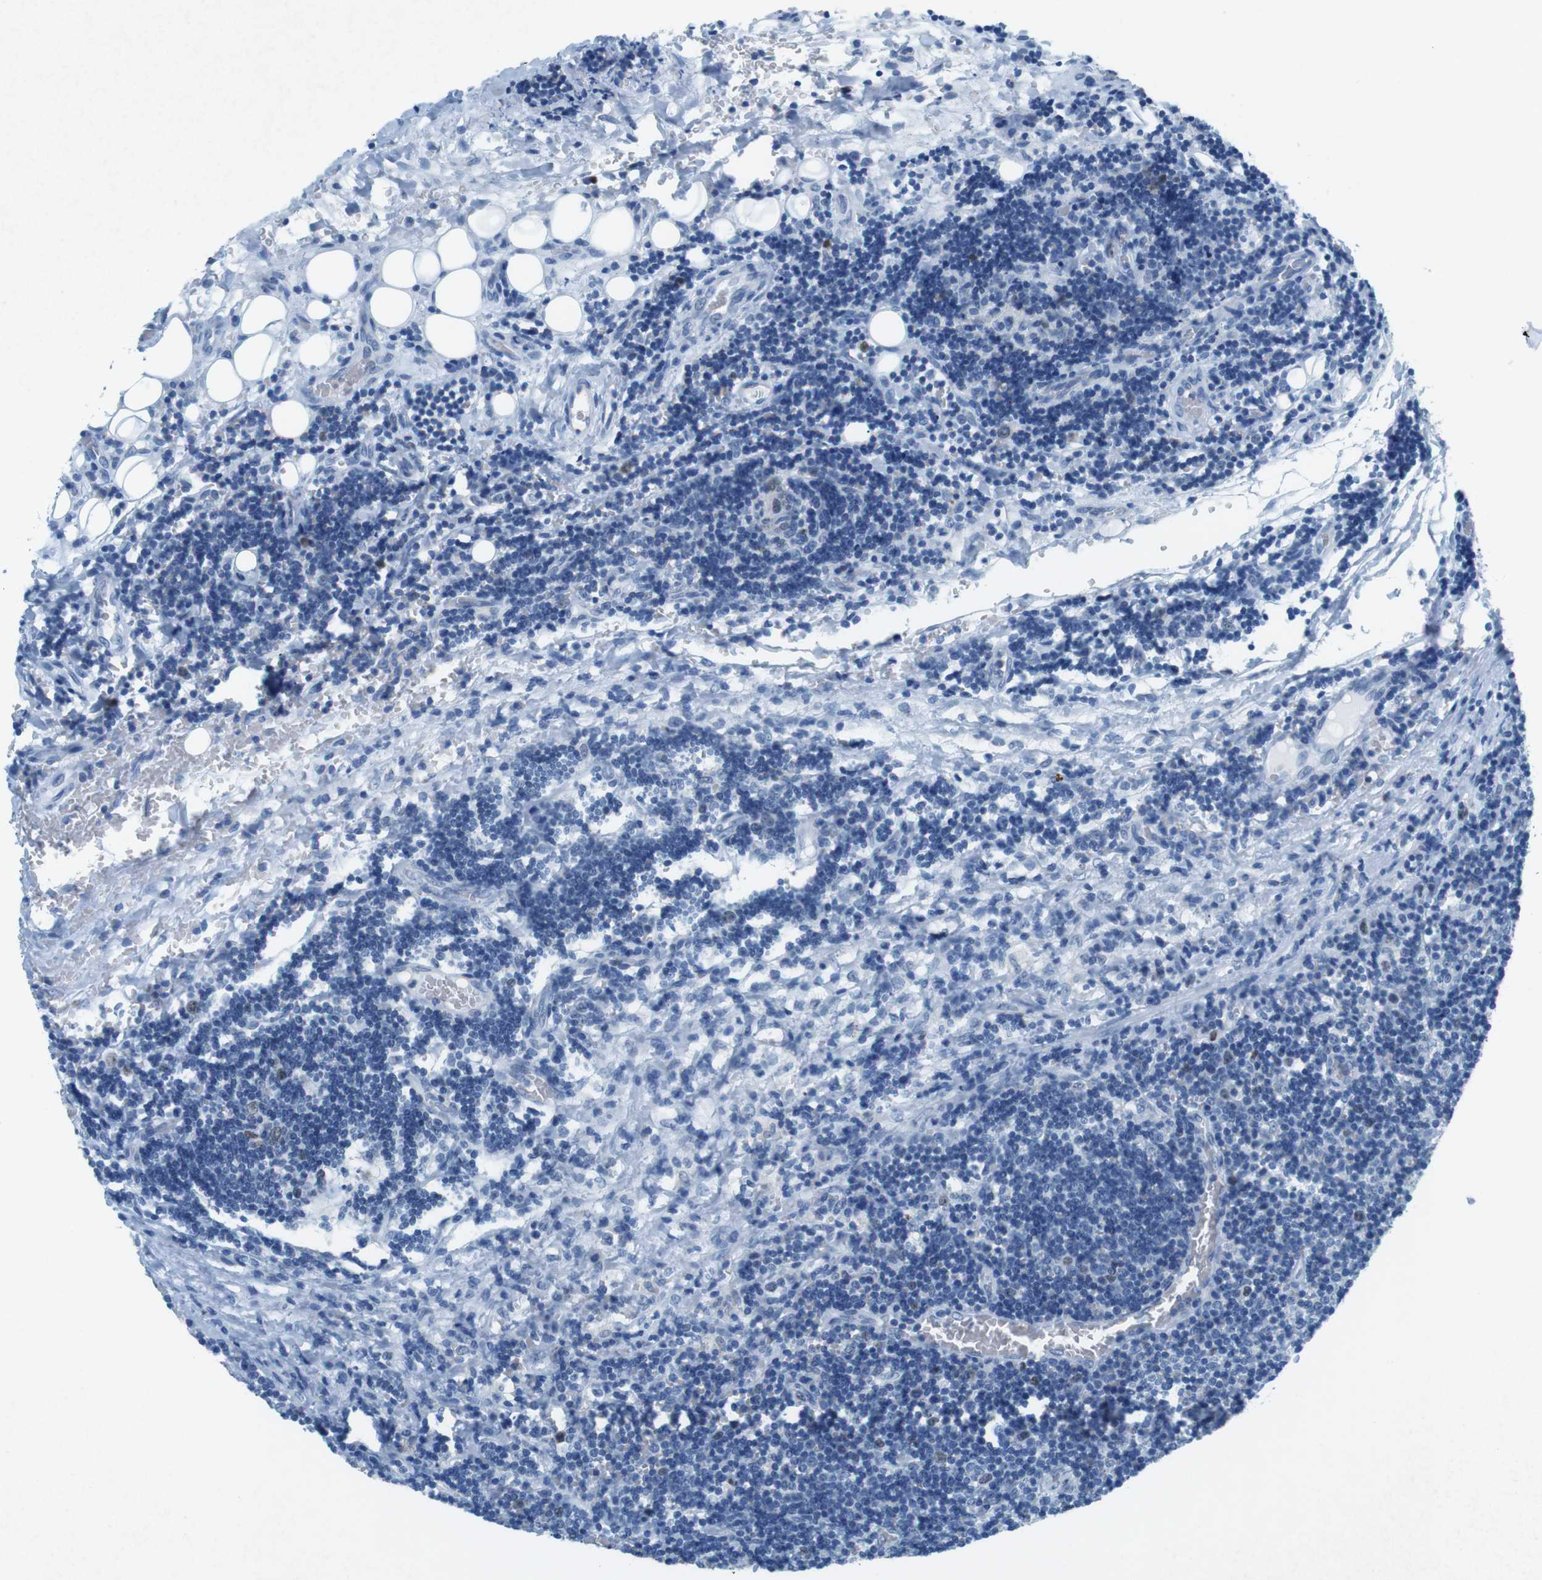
{"staining": {"intensity": "weak", "quantity": "<25%", "location": "nuclear"}, "tissue": "lymph node", "cell_type": "Germinal center cells", "image_type": "normal", "snomed": [{"axis": "morphology", "description": "Normal tissue, NOS"}, {"axis": "topography", "description": "Lymph node"}, {"axis": "topography", "description": "Salivary gland"}], "caption": "Germinal center cells show no significant protein positivity in normal lymph node. Brightfield microscopy of IHC stained with DAB (brown) and hematoxylin (blue), captured at high magnification.", "gene": "CTAG1B", "patient": {"sex": "male", "age": 8}}